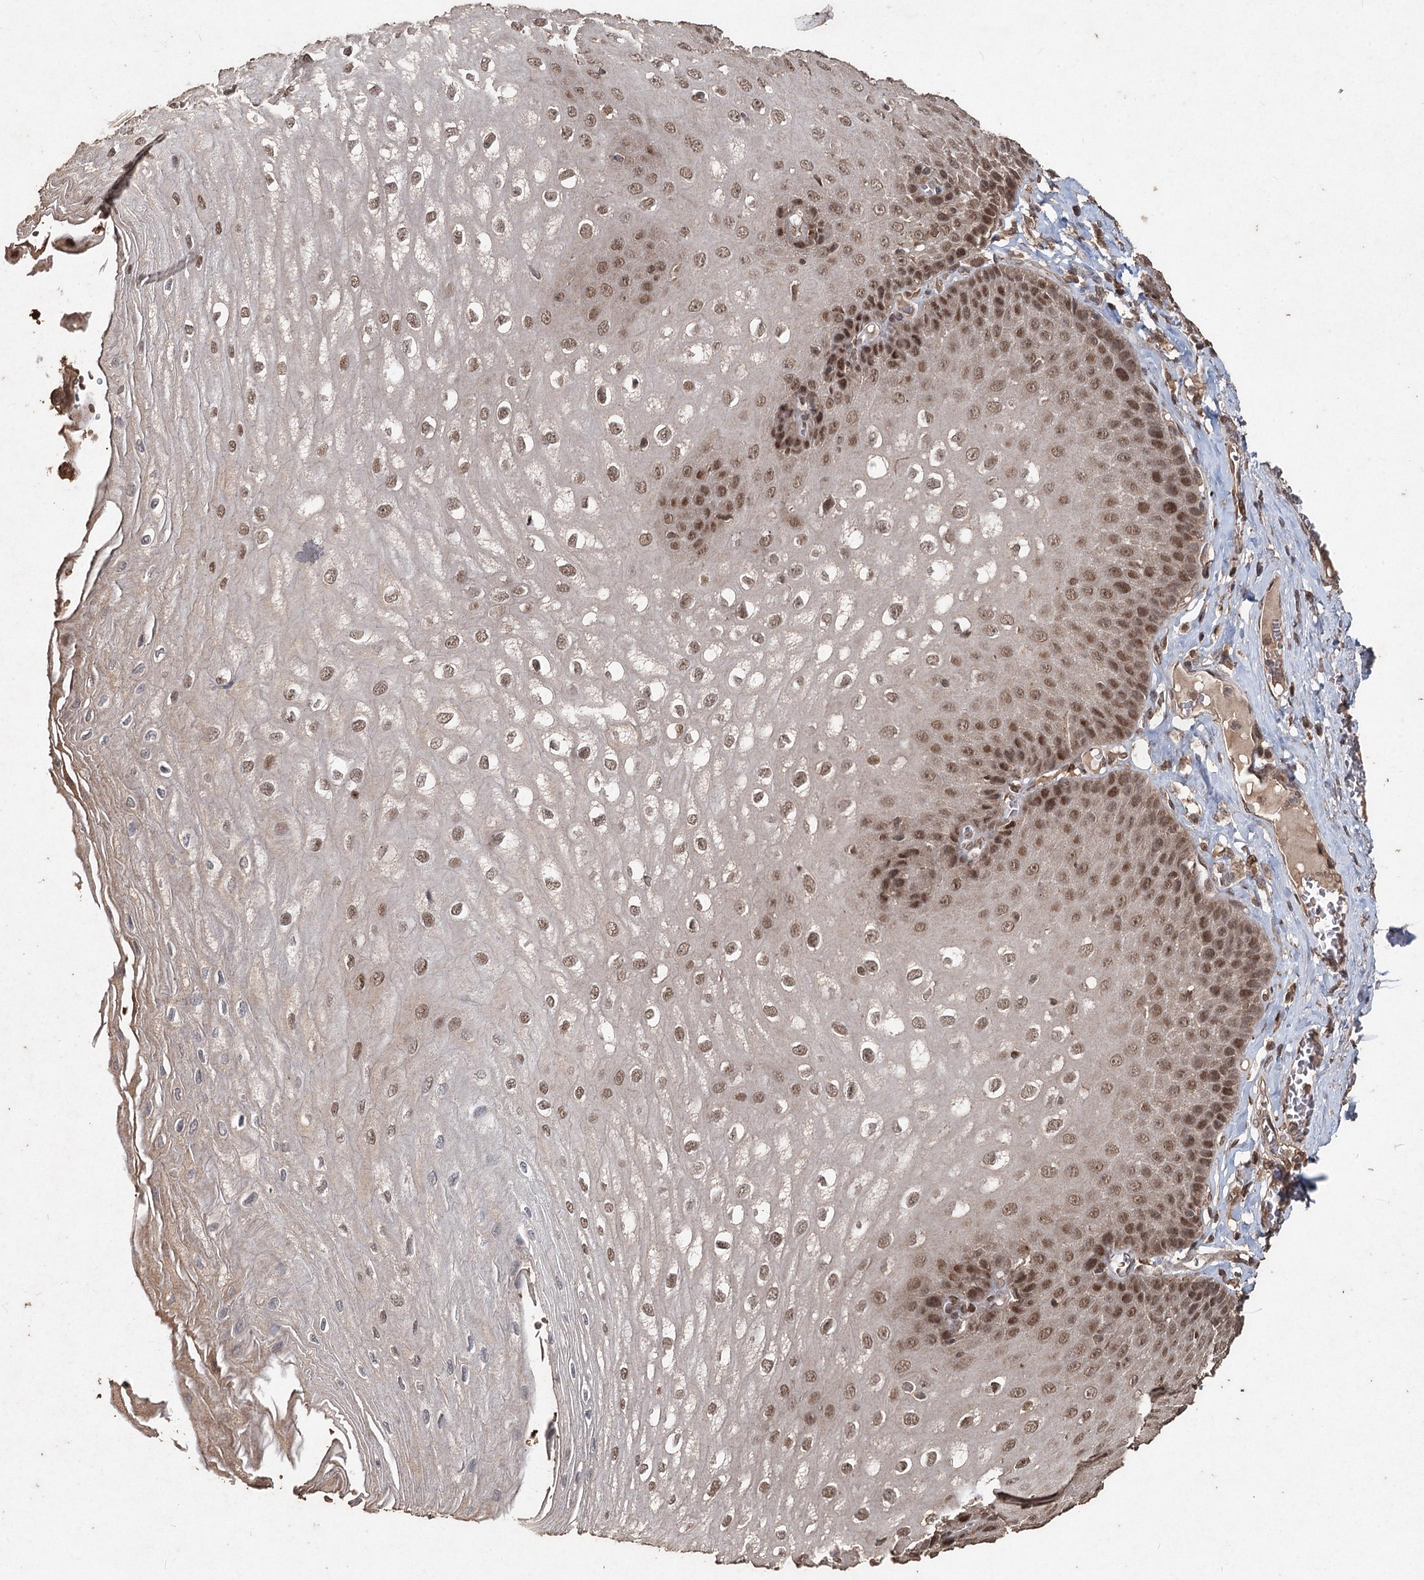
{"staining": {"intensity": "moderate", "quantity": ">75%", "location": "nuclear"}, "tissue": "esophagus", "cell_type": "Squamous epithelial cells", "image_type": "normal", "snomed": [{"axis": "morphology", "description": "Normal tissue, NOS"}, {"axis": "topography", "description": "Esophagus"}], "caption": "An IHC photomicrograph of normal tissue is shown. Protein staining in brown labels moderate nuclear positivity in esophagus within squamous epithelial cells.", "gene": "FBXO7", "patient": {"sex": "male", "age": 60}}